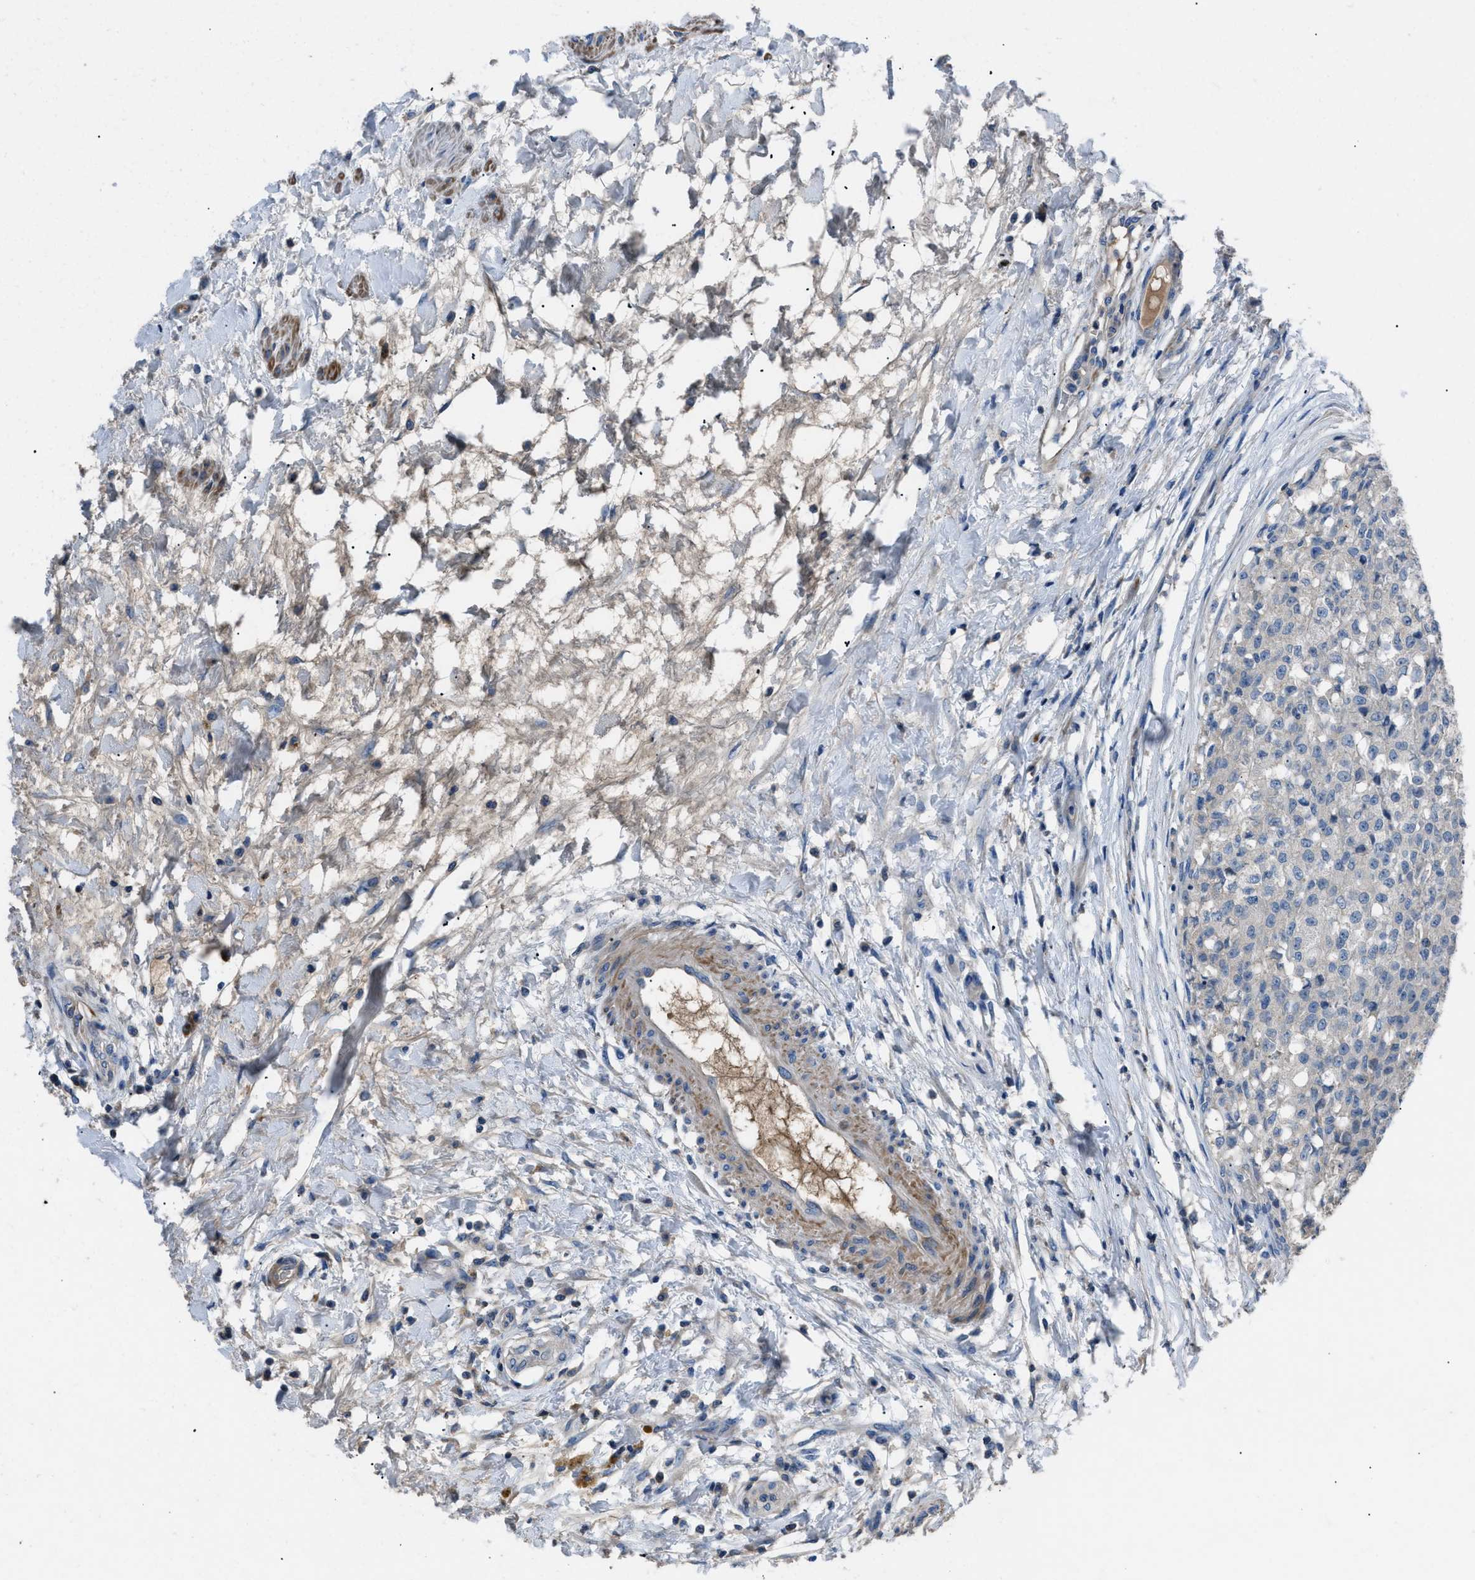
{"staining": {"intensity": "negative", "quantity": "none", "location": "none"}, "tissue": "testis cancer", "cell_type": "Tumor cells", "image_type": "cancer", "snomed": [{"axis": "morphology", "description": "Seminoma, NOS"}, {"axis": "topography", "description": "Testis"}], "caption": "This is a histopathology image of immunohistochemistry (IHC) staining of seminoma (testis), which shows no staining in tumor cells.", "gene": "SGCZ", "patient": {"sex": "male", "age": 59}}